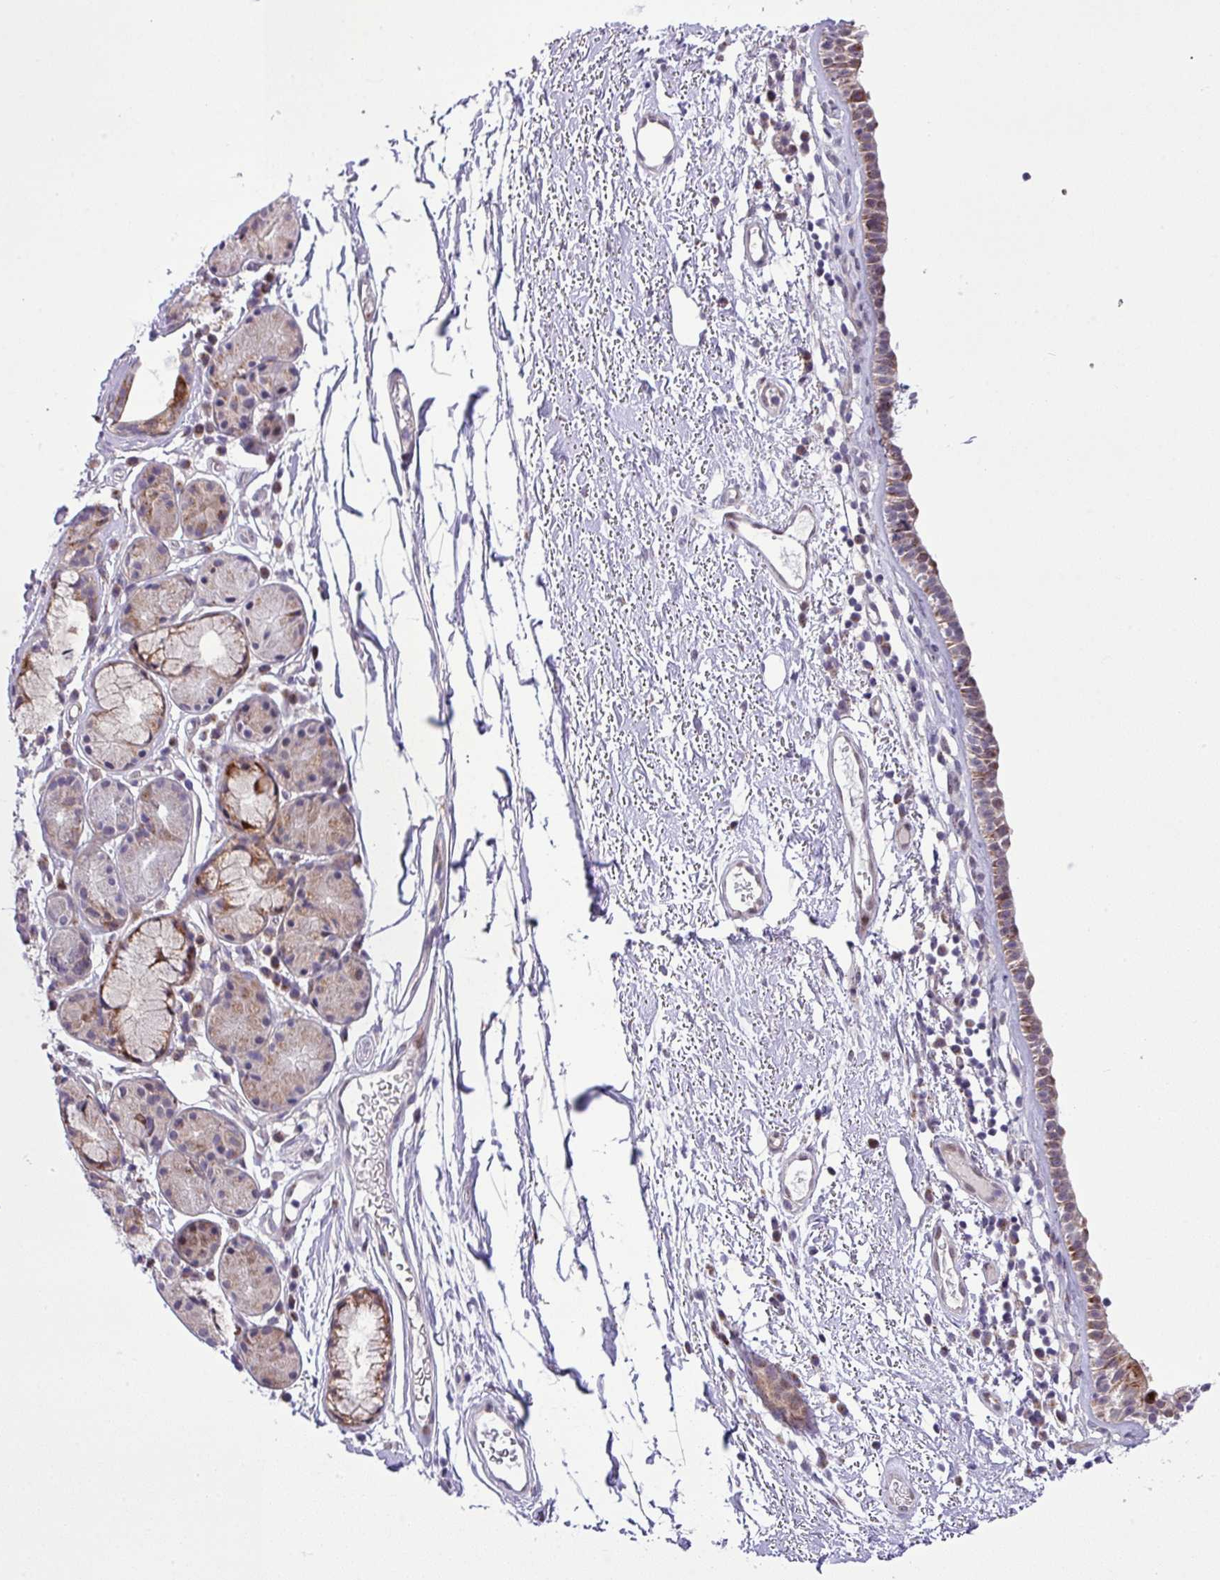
{"staining": {"intensity": "moderate", "quantity": ">75%", "location": "cytoplasmic/membranous"}, "tissue": "nasopharynx", "cell_type": "Respiratory epithelial cells", "image_type": "normal", "snomed": [{"axis": "morphology", "description": "Normal tissue, NOS"}, {"axis": "topography", "description": "Cartilage tissue"}, {"axis": "topography", "description": "Nasopharynx"}], "caption": "Protein expression analysis of unremarkable human nasopharynx reveals moderate cytoplasmic/membranous expression in about >75% of respiratory epithelial cells.", "gene": "B3GNT9", "patient": {"sex": "male", "age": 56}}